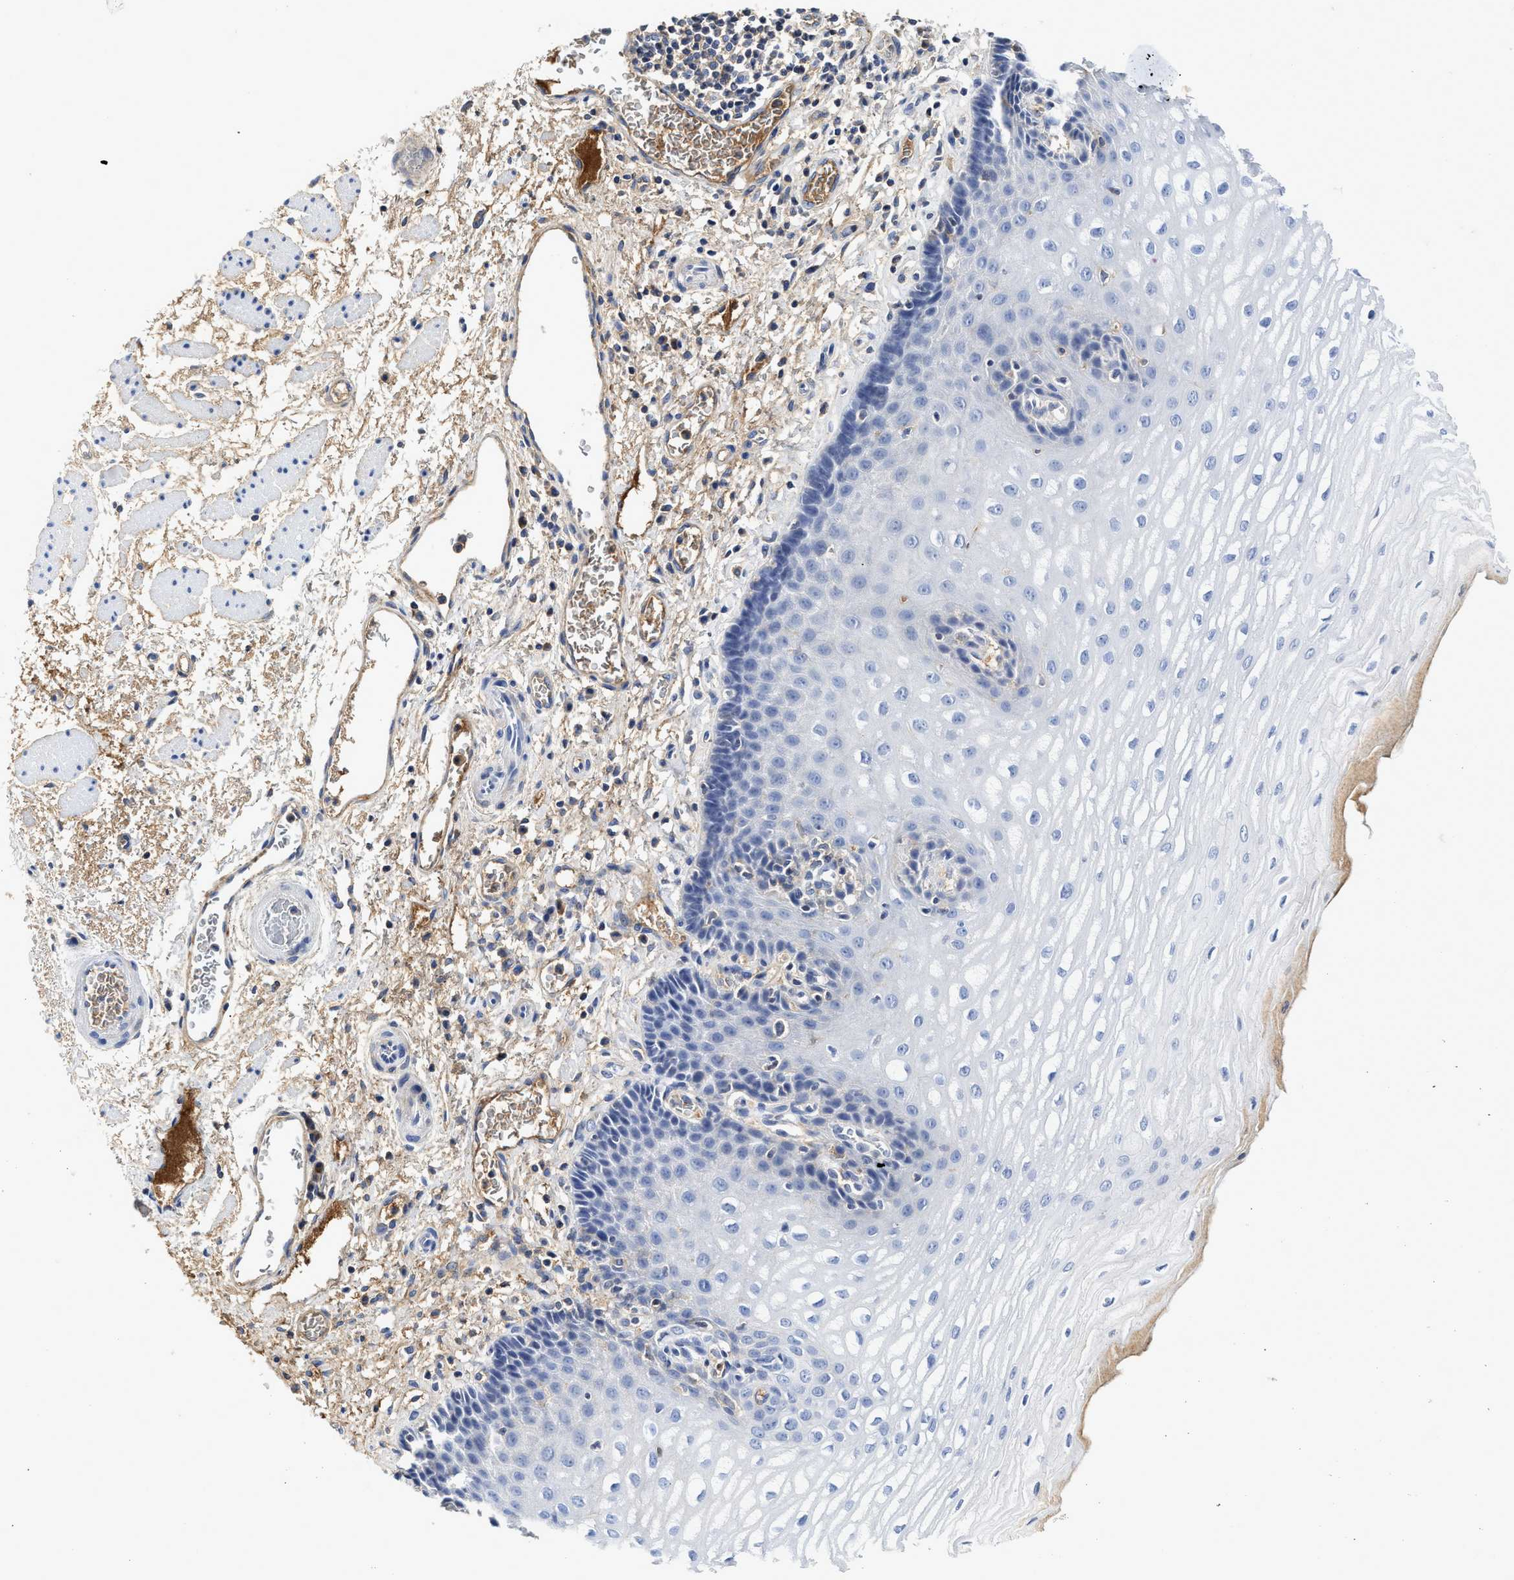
{"staining": {"intensity": "negative", "quantity": "none", "location": "none"}, "tissue": "esophagus", "cell_type": "Squamous epithelial cells", "image_type": "normal", "snomed": [{"axis": "morphology", "description": "Normal tissue, NOS"}, {"axis": "topography", "description": "Esophagus"}], "caption": "Immunohistochemistry of unremarkable human esophagus exhibits no staining in squamous epithelial cells. (Stains: DAB (3,3'-diaminobenzidine) immunohistochemistry with hematoxylin counter stain, Microscopy: brightfield microscopy at high magnification).", "gene": "C2", "patient": {"sex": "male", "age": 54}}